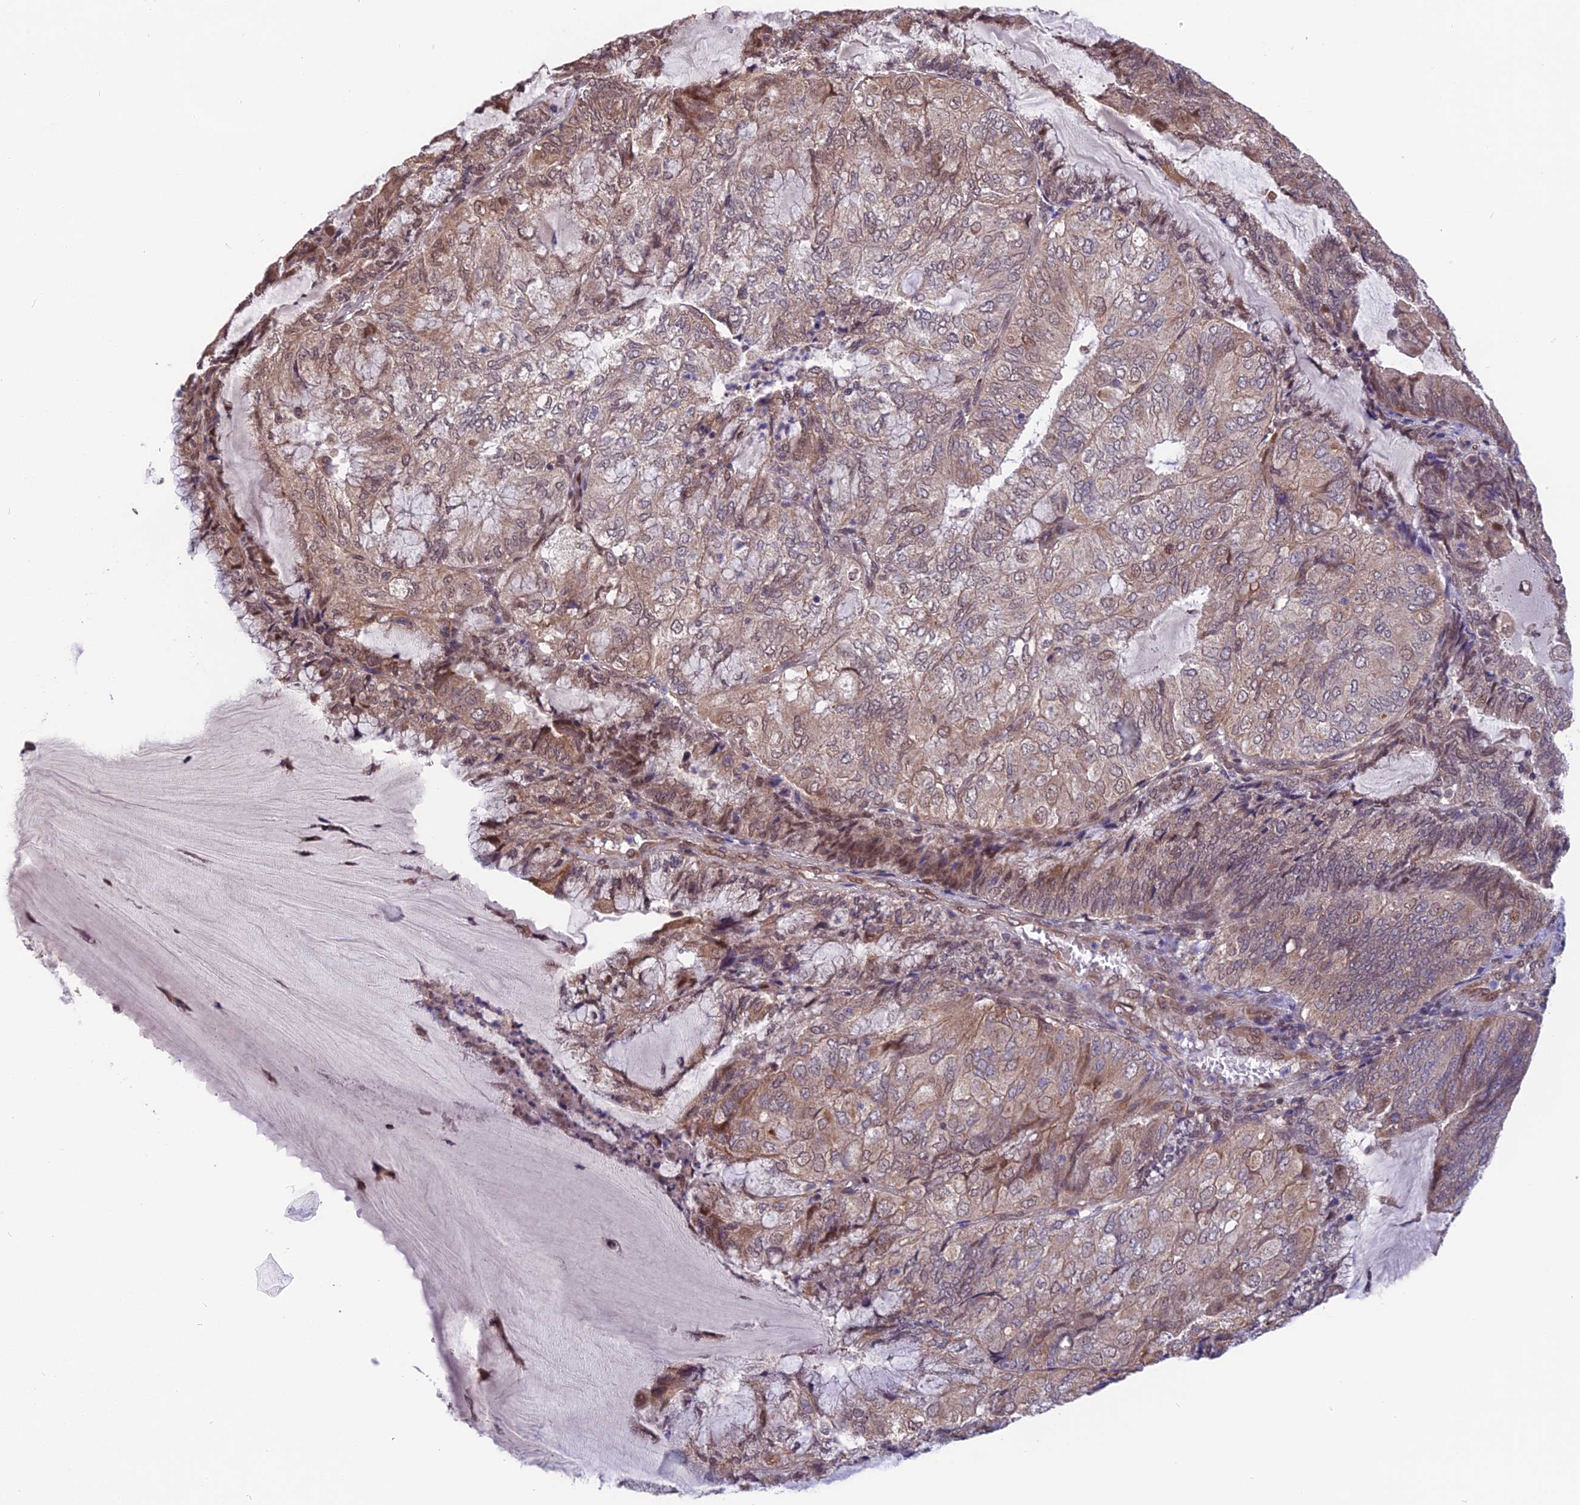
{"staining": {"intensity": "moderate", "quantity": ">75%", "location": "cytoplasmic/membranous,nuclear"}, "tissue": "endometrial cancer", "cell_type": "Tumor cells", "image_type": "cancer", "snomed": [{"axis": "morphology", "description": "Adenocarcinoma, NOS"}, {"axis": "topography", "description": "Endometrium"}], "caption": "There is medium levels of moderate cytoplasmic/membranous and nuclear staining in tumor cells of endometrial cancer (adenocarcinoma), as demonstrated by immunohistochemical staining (brown color).", "gene": "CYP2R1", "patient": {"sex": "female", "age": 81}}